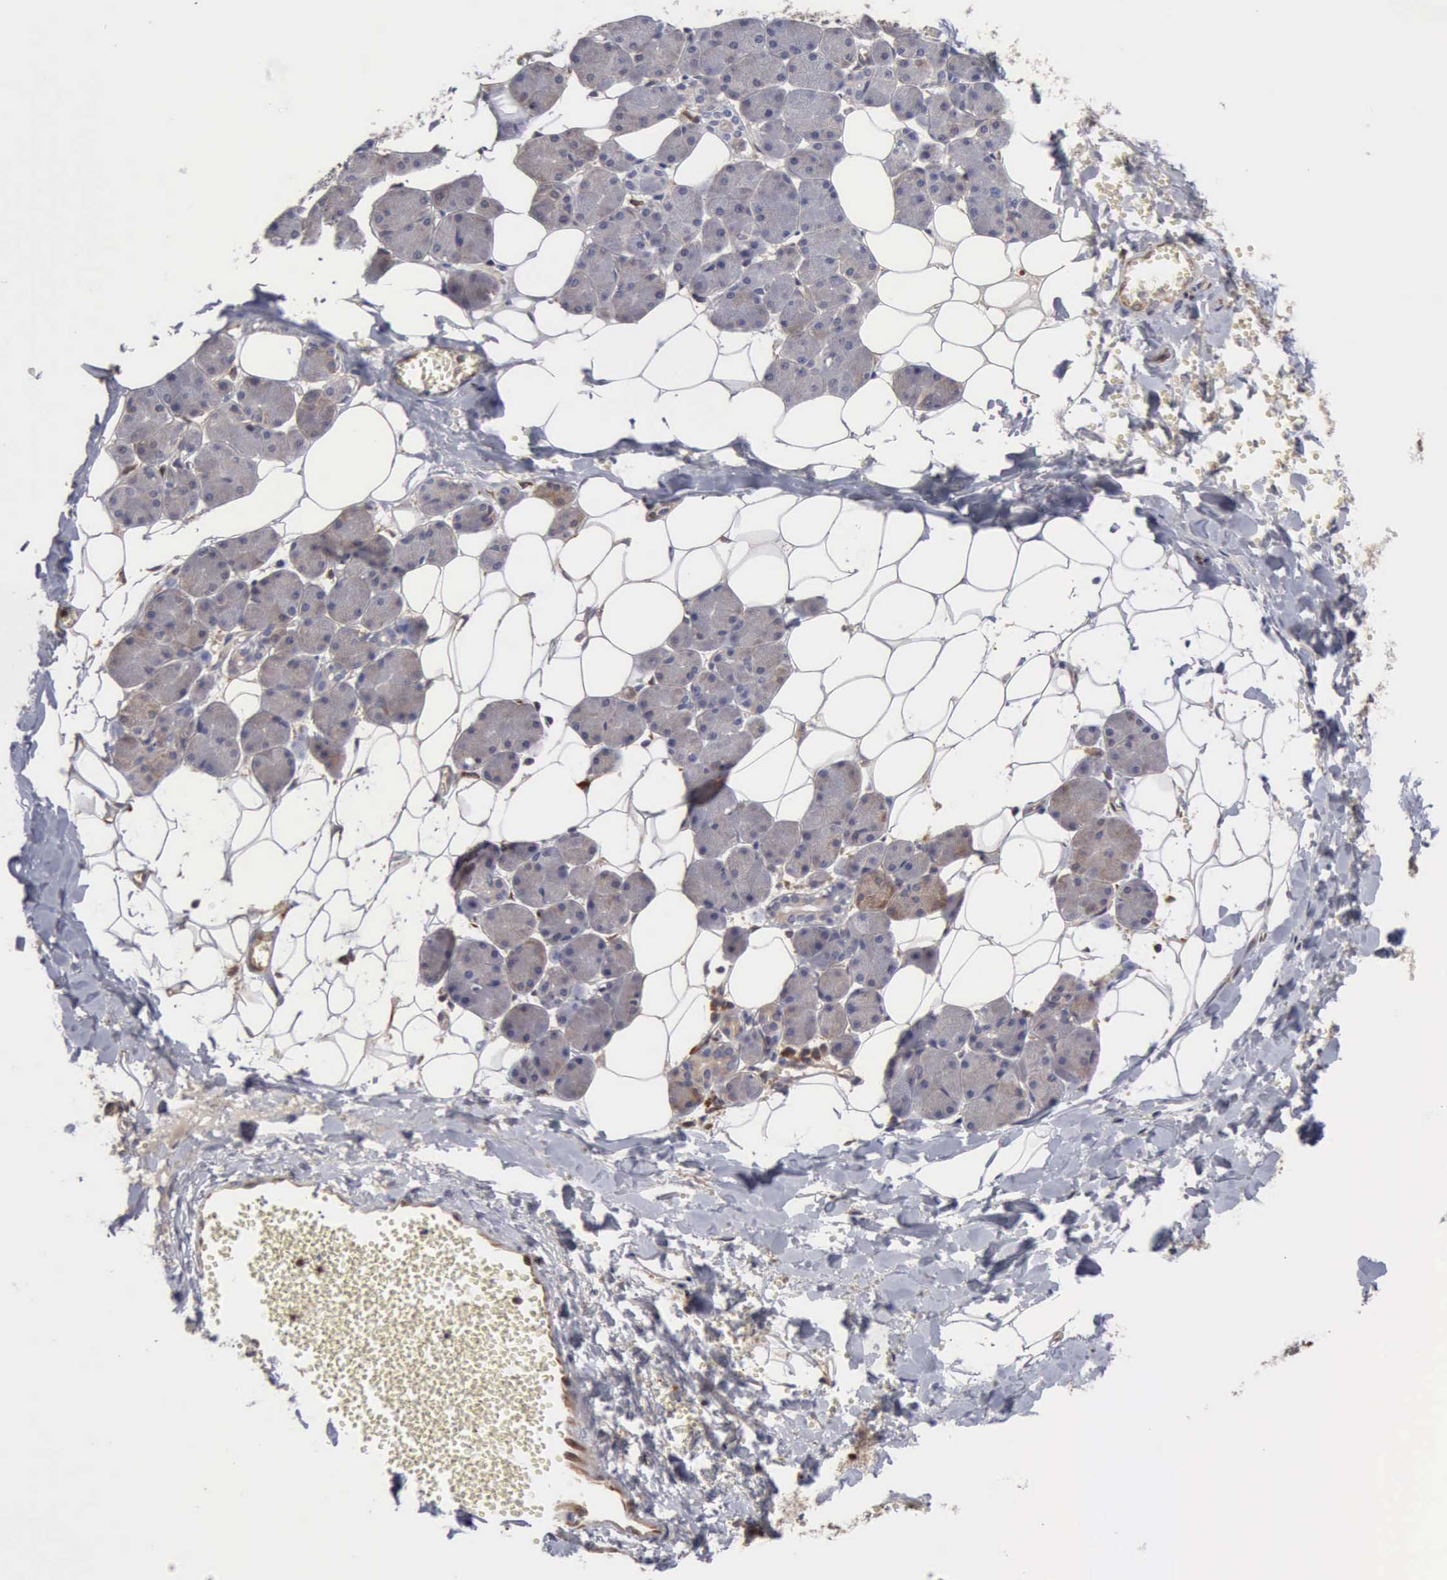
{"staining": {"intensity": "weak", "quantity": "25%-75%", "location": "cytoplasmic/membranous"}, "tissue": "salivary gland", "cell_type": "Glandular cells", "image_type": "normal", "snomed": [{"axis": "morphology", "description": "Normal tissue, NOS"}, {"axis": "morphology", "description": "Adenoma, NOS"}, {"axis": "topography", "description": "Salivary gland"}], "caption": "This is an image of IHC staining of normal salivary gland, which shows weak positivity in the cytoplasmic/membranous of glandular cells.", "gene": "APOL2", "patient": {"sex": "female", "age": 32}}